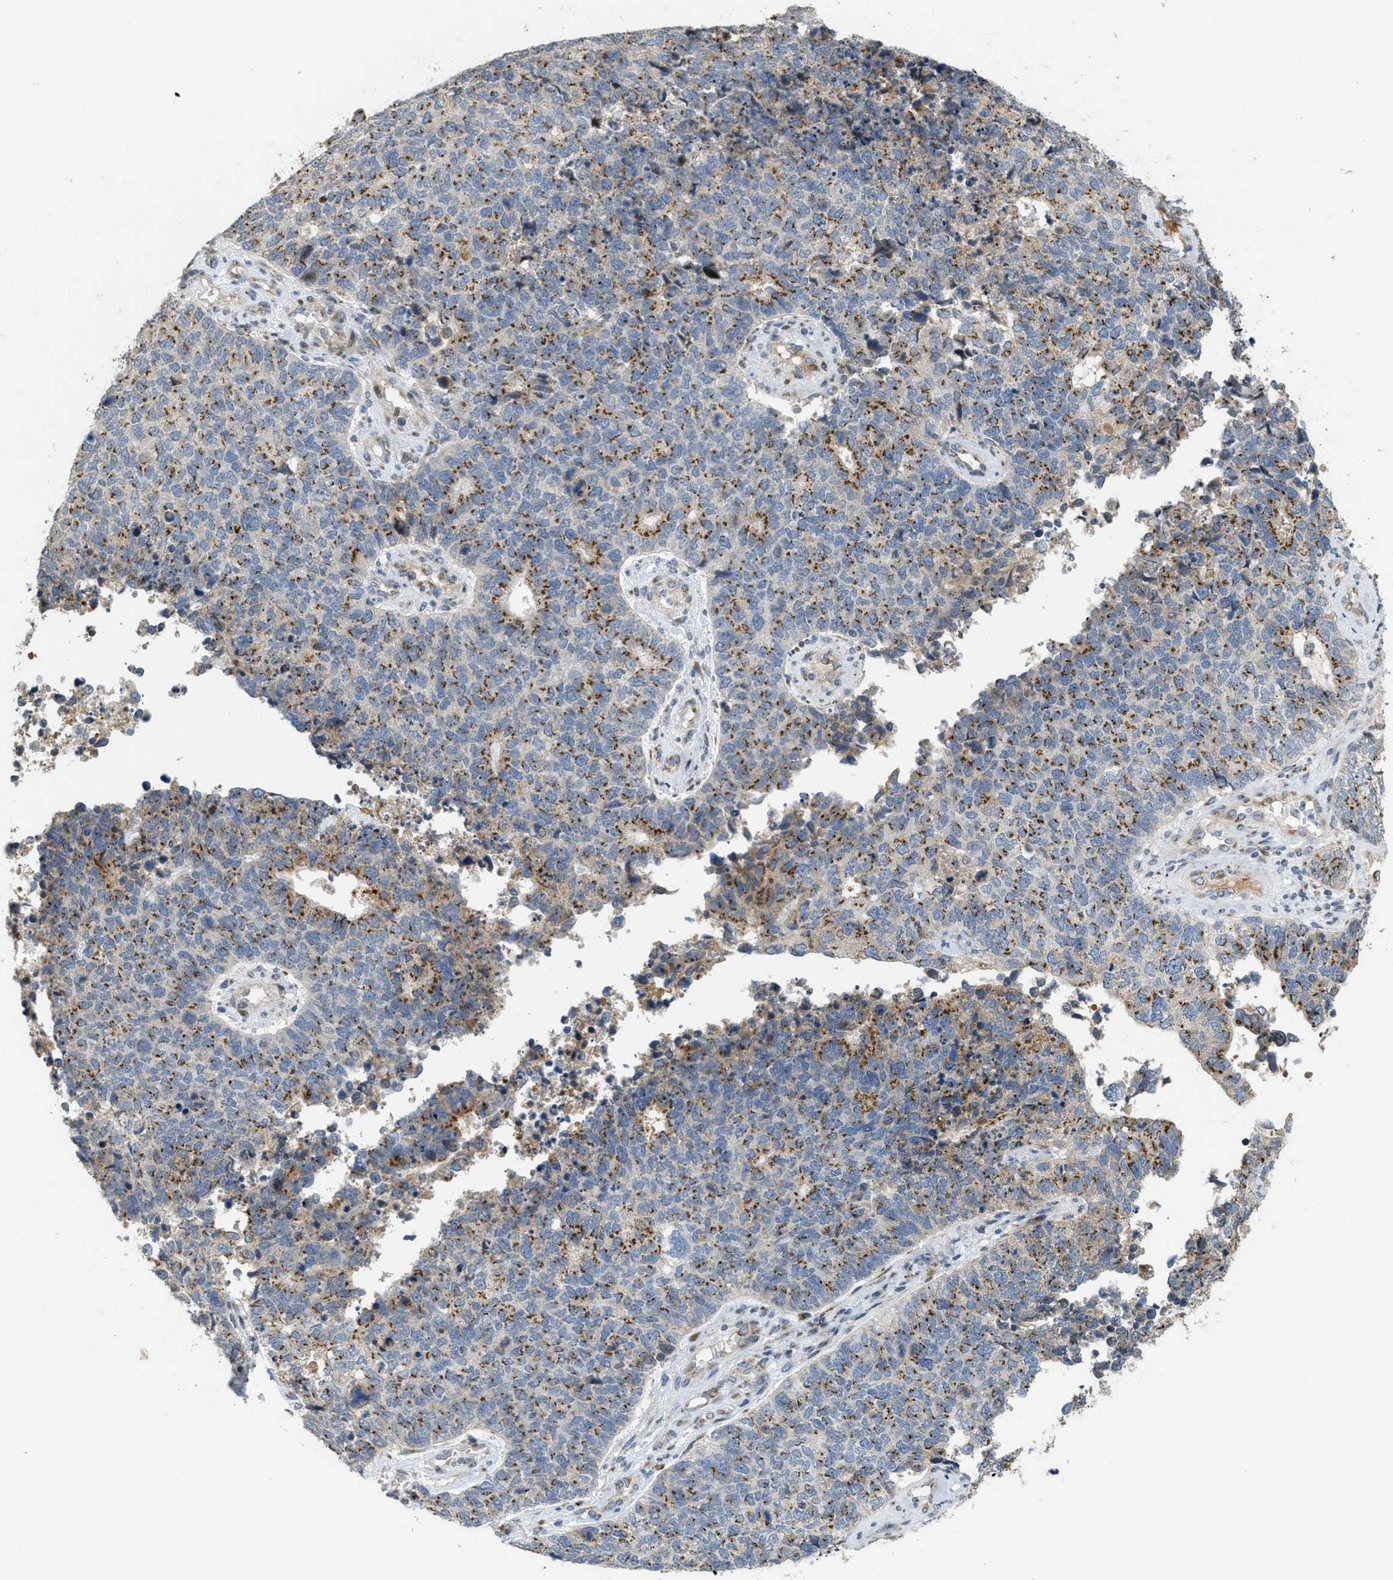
{"staining": {"intensity": "moderate", "quantity": ">75%", "location": "cytoplasmic/membranous"}, "tissue": "cervical cancer", "cell_type": "Tumor cells", "image_type": "cancer", "snomed": [{"axis": "morphology", "description": "Squamous cell carcinoma, NOS"}, {"axis": "topography", "description": "Cervix"}], "caption": "Brown immunohistochemical staining in cervical squamous cell carcinoma exhibits moderate cytoplasmic/membranous staining in approximately >75% of tumor cells. (DAB (3,3'-diaminobenzidine) IHC with brightfield microscopy, high magnification).", "gene": "ZFPL1", "patient": {"sex": "female", "age": 63}}